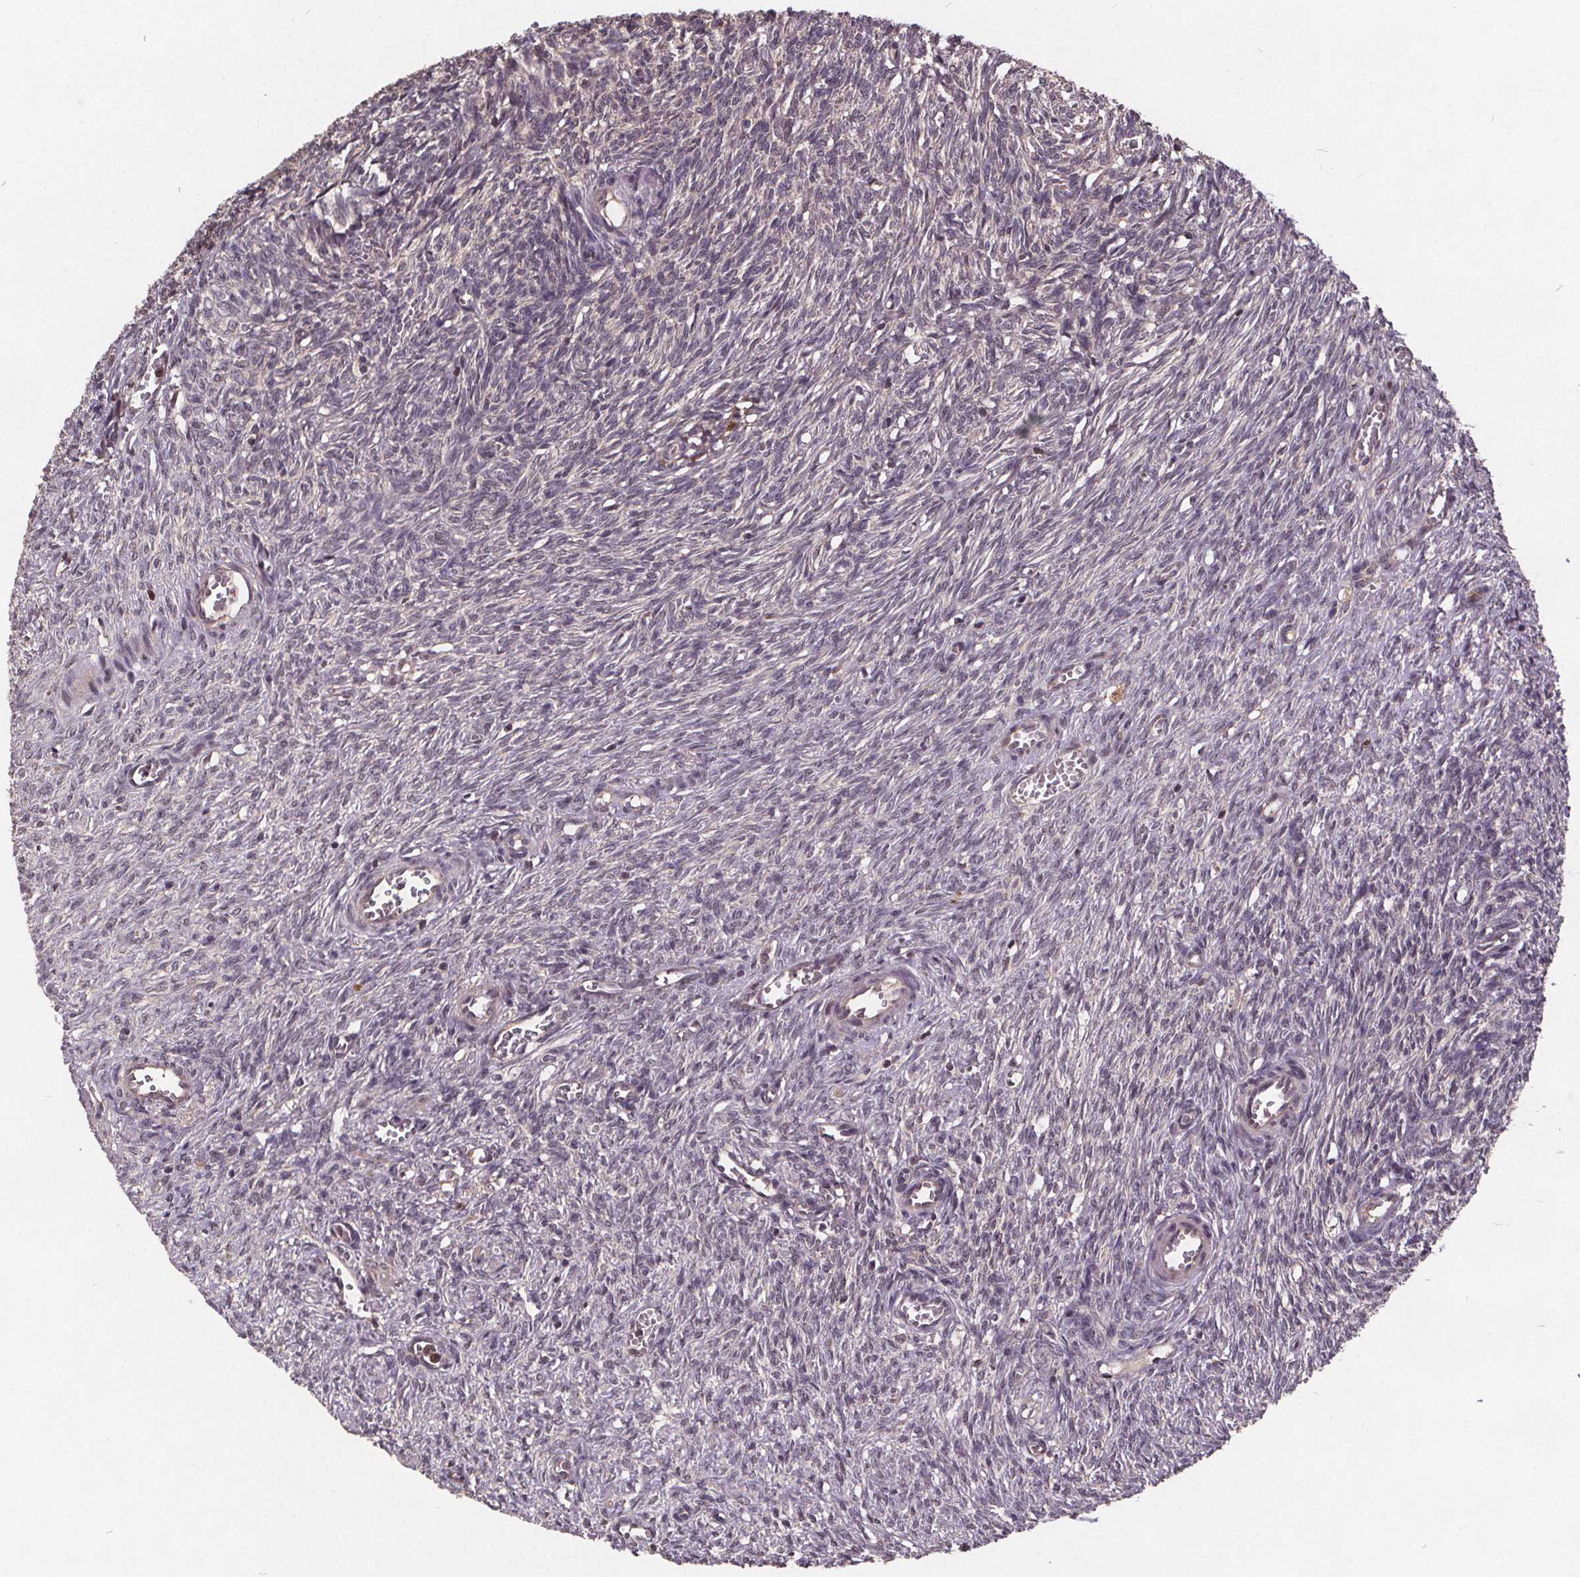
{"staining": {"intensity": "negative", "quantity": "none", "location": "none"}, "tissue": "ovary", "cell_type": "Follicle cells", "image_type": "normal", "snomed": [{"axis": "morphology", "description": "Normal tissue, NOS"}, {"axis": "topography", "description": "Ovary"}], "caption": "Immunohistochemical staining of normal ovary demonstrates no significant positivity in follicle cells. (DAB (3,3'-diaminobenzidine) immunohistochemistry (IHC) visualized using brightfield microscopy, high magnification).", "gene": "USP9X", "patient": {"sex": "female", "age": 46}}